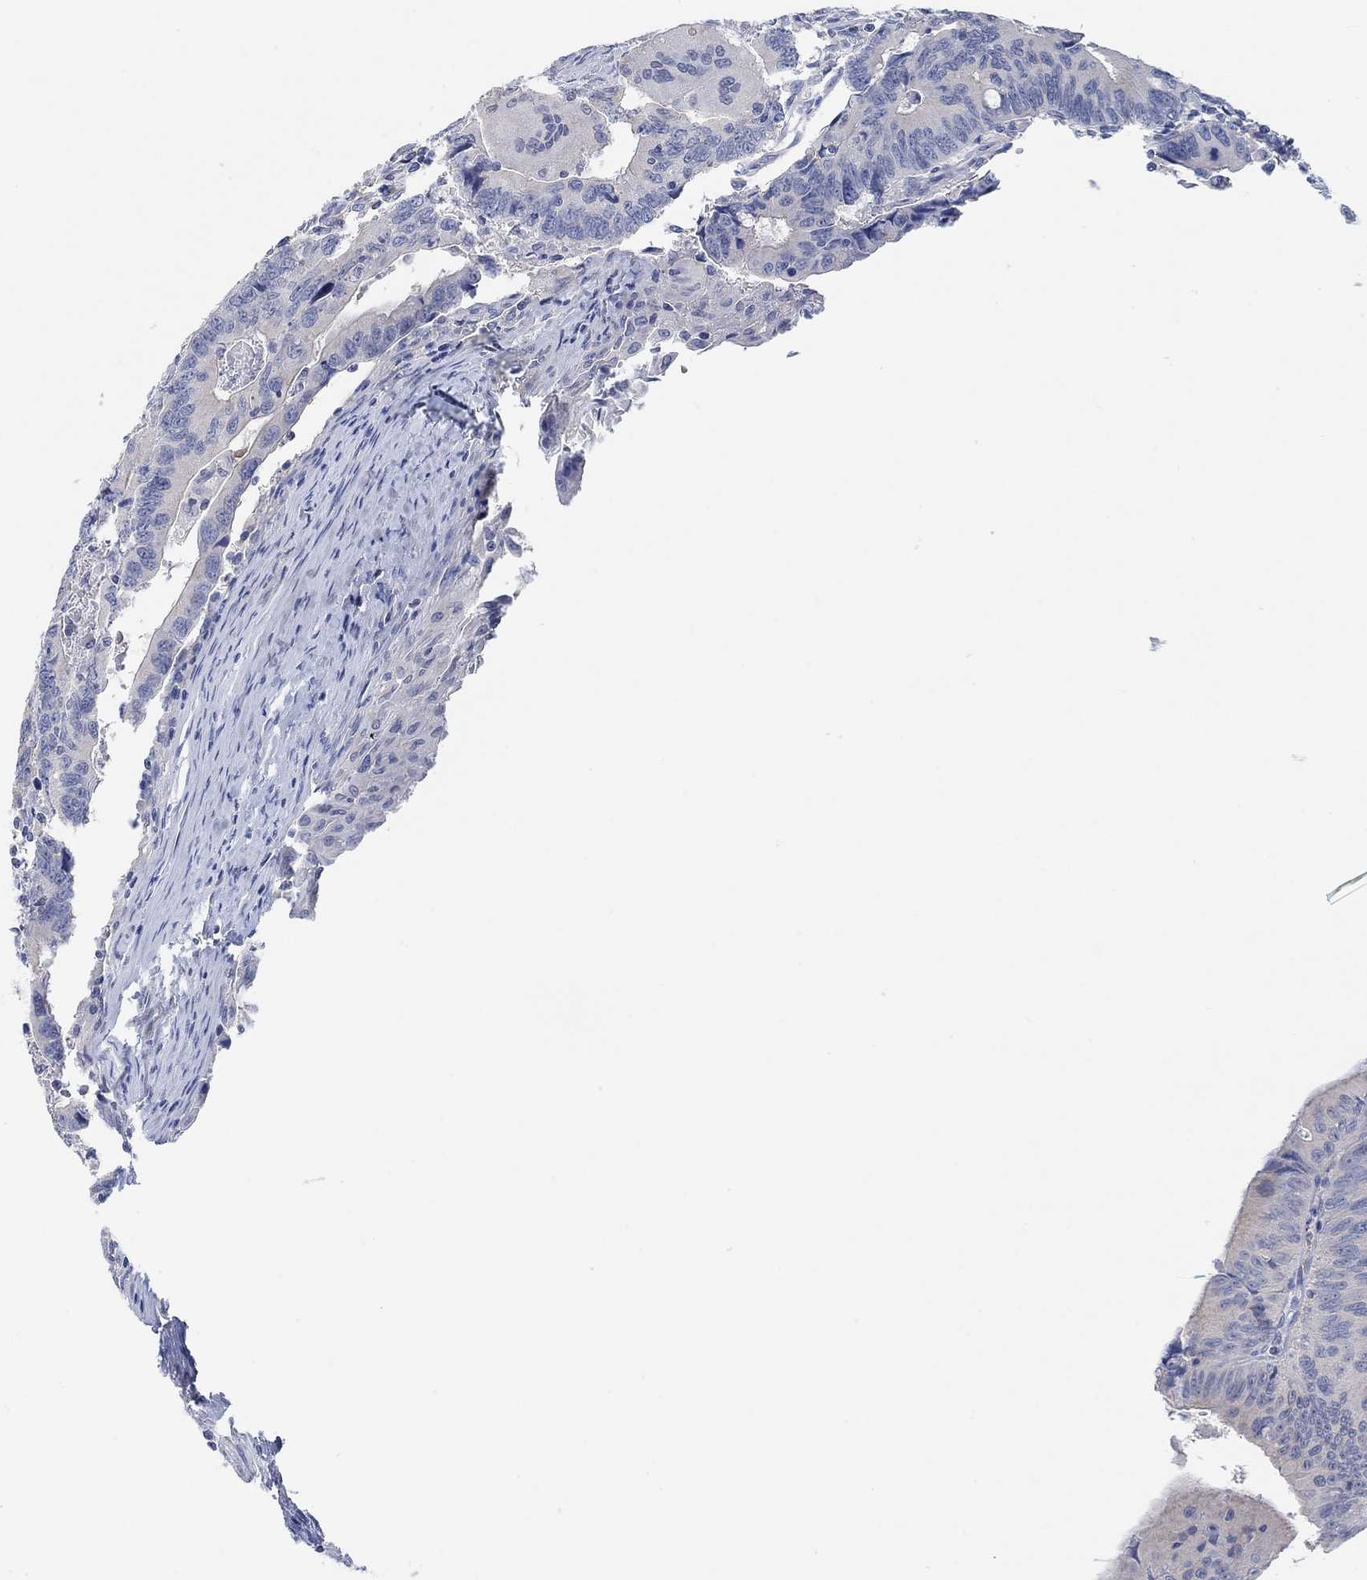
{"staining": {"intensity": "negative", "quantity": "none", "location": "none"}, "tissue": "colorectal cancer", "cell_type": "Tumor cells", "image_type": "cancer", "snomed": [{"axis": "morphology", "description": "Adenocarcinoma, NOS"}, {"axis": "topography", "description": "Rectum"}], "caption": "IHC image of neoplastic tissue: human colorectal cancer (adenocarcinoma) stained with DAB shows no significant protein staining in tumor cells.", "gene": "NLRP14", "patient": {"sex": "male", "age": 67}}